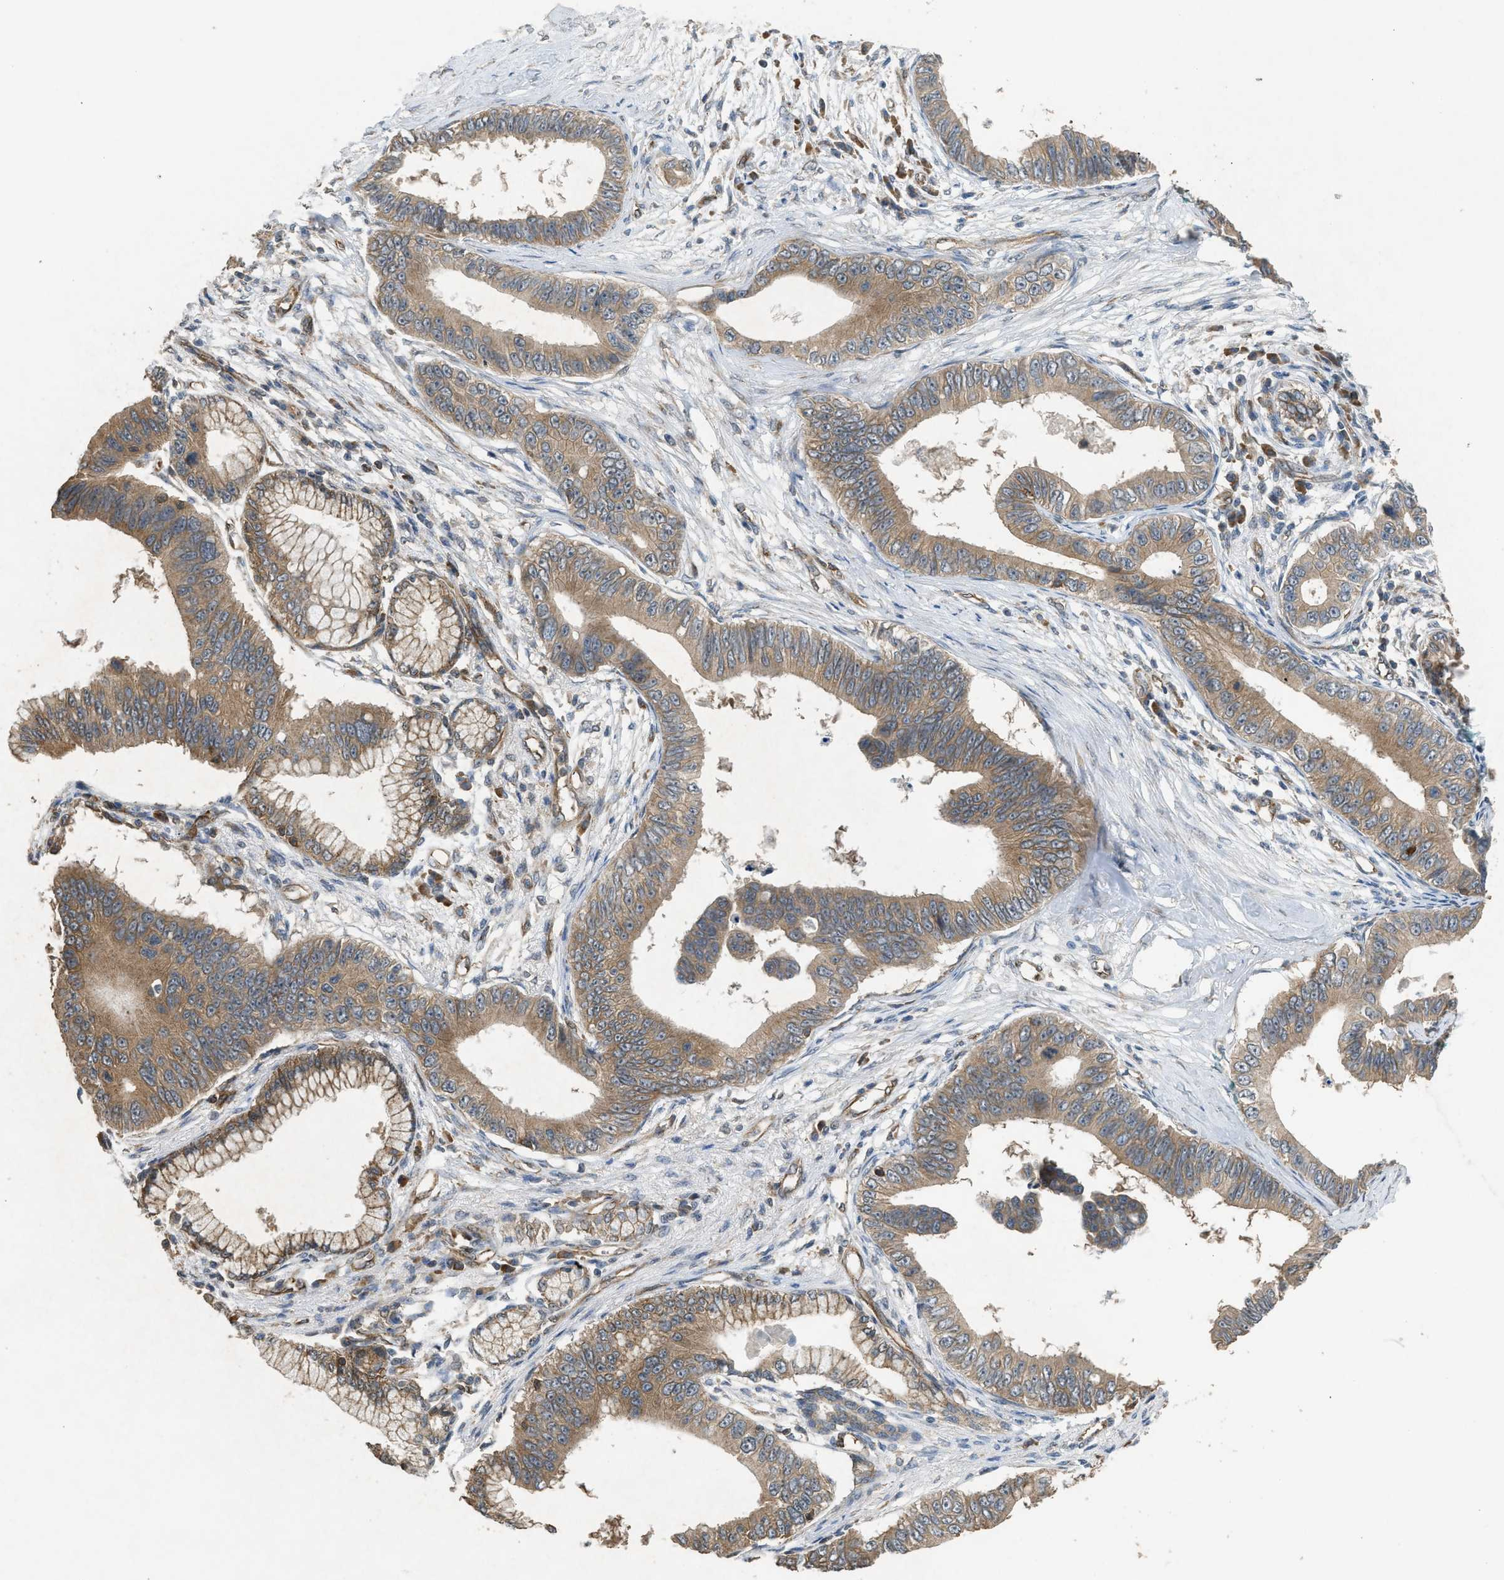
{"staining": {"intensity": "moderate", "quantity": ">75%", "location": "cytoplasmic/membranous"}, "tissue": "pancreatic cancer", "cell_type": "Tumor cells", "image_type": "cancer", "snomed": [{"axis": "morphology", "description": "Adenocarcinoma, NOS"}, {"axis": "topography", "description": "Pancreas"}], "caption": "Protein positivity by immunohistochemistry (IHC) reveals moderate cytoplasmic/membranous positivity in about >75% of tumor cells in adenocarcinoma (pancreatic).", "gene": "HIP1R", "patient": {"sex": "male", "age": 77}}